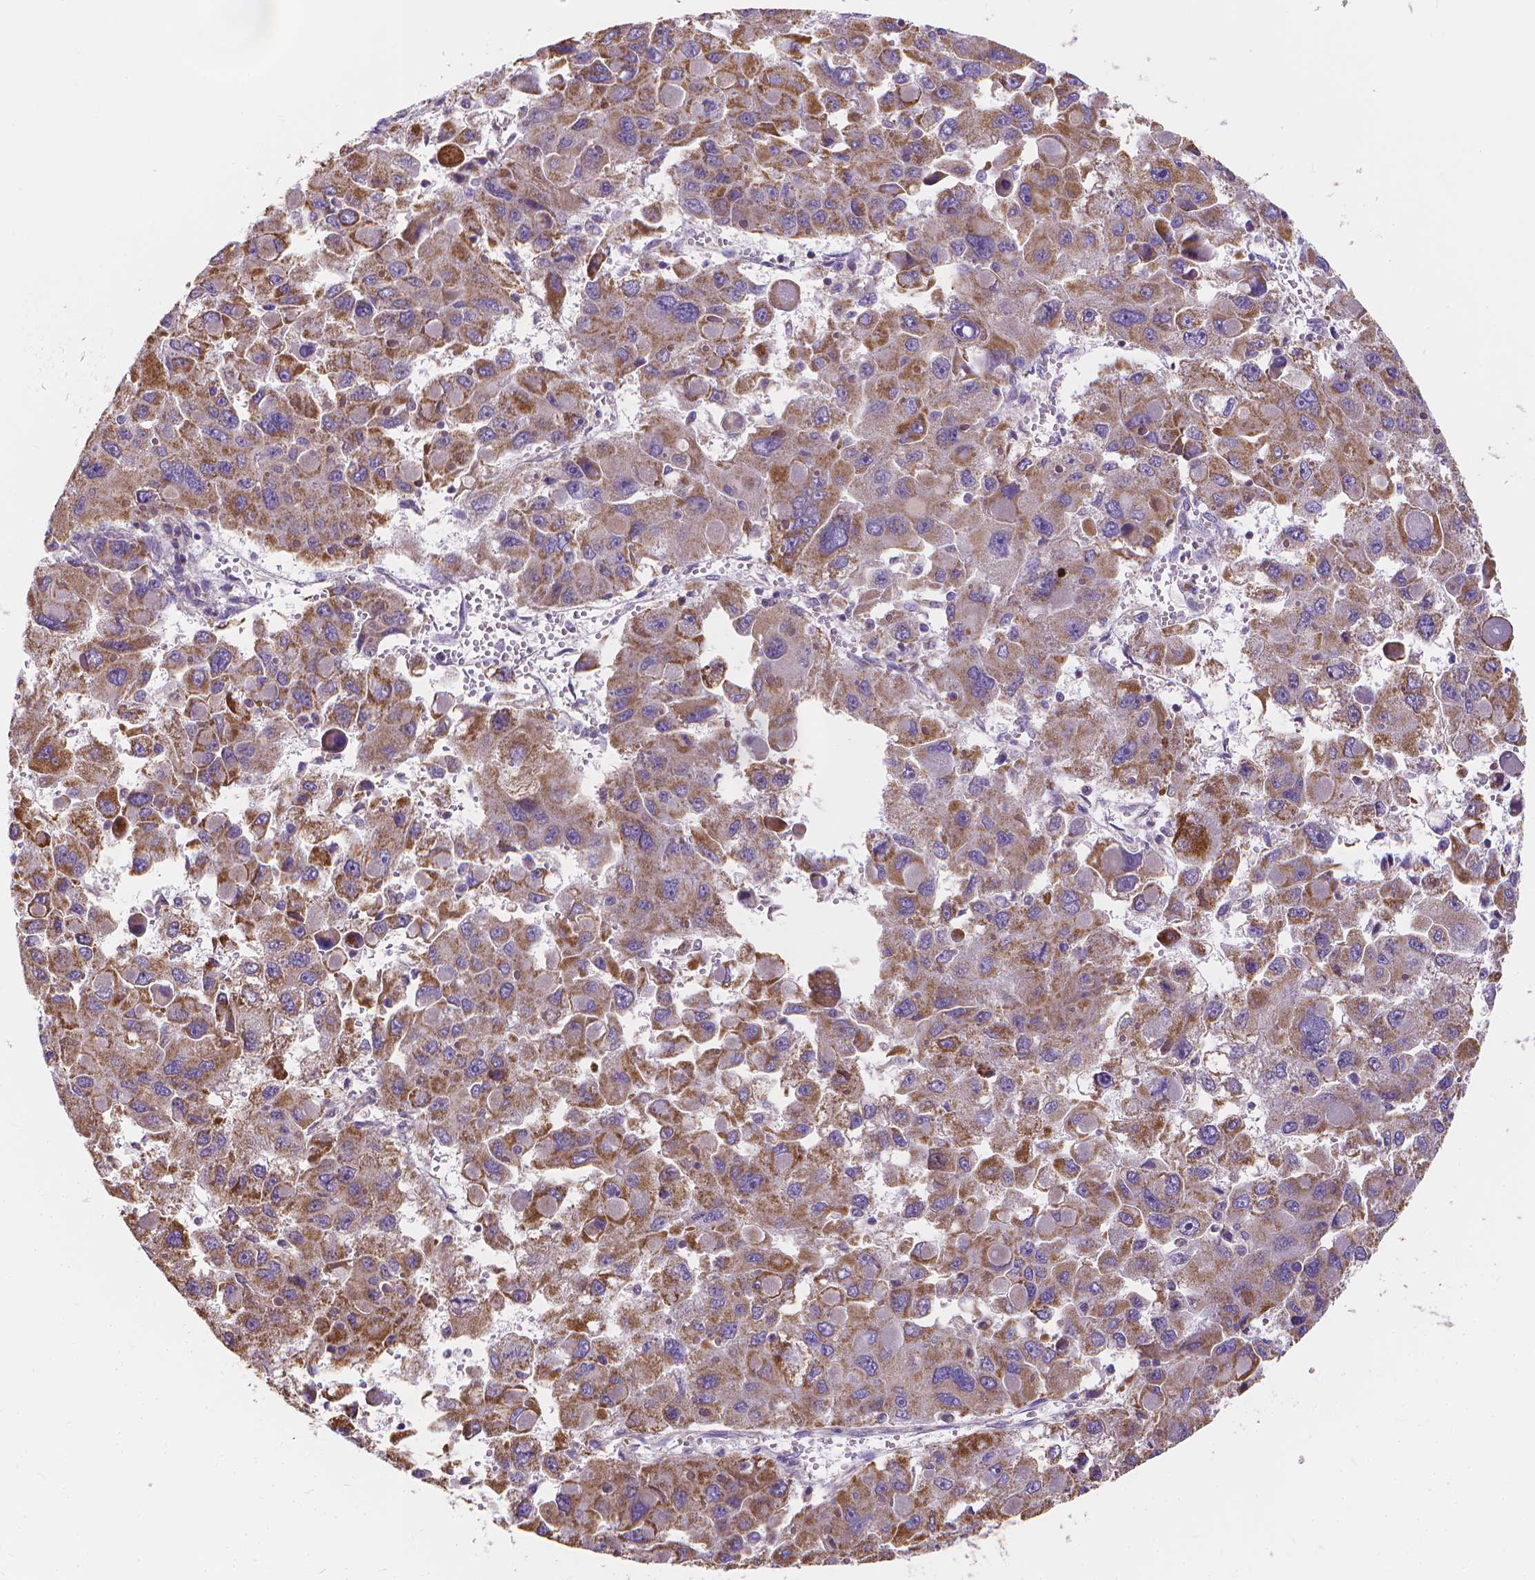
{"staining": {"intensity": "moderate", "quantity": ">75%", "location": "cytoplasmic/membranous"}, "tissue": "liver cancer", "cell_type": "Tumor cells", "image_type": "cancer", "snomed": [{"axis": "morphology", "description": "Carcinoma, Hepatocellular, NOS"}, {"axis": "topography", "description": "Liver"}], "caption": "The photomicrograph exhibits immunohistochemical staining of hepatocellular carcinoma (liver). There is moderate cytoplasmic/membranous positivity is seen in about >75% of tumor cells.", "gene": "SNCAIP", "patient": {"sex": "female", "age": 41}}